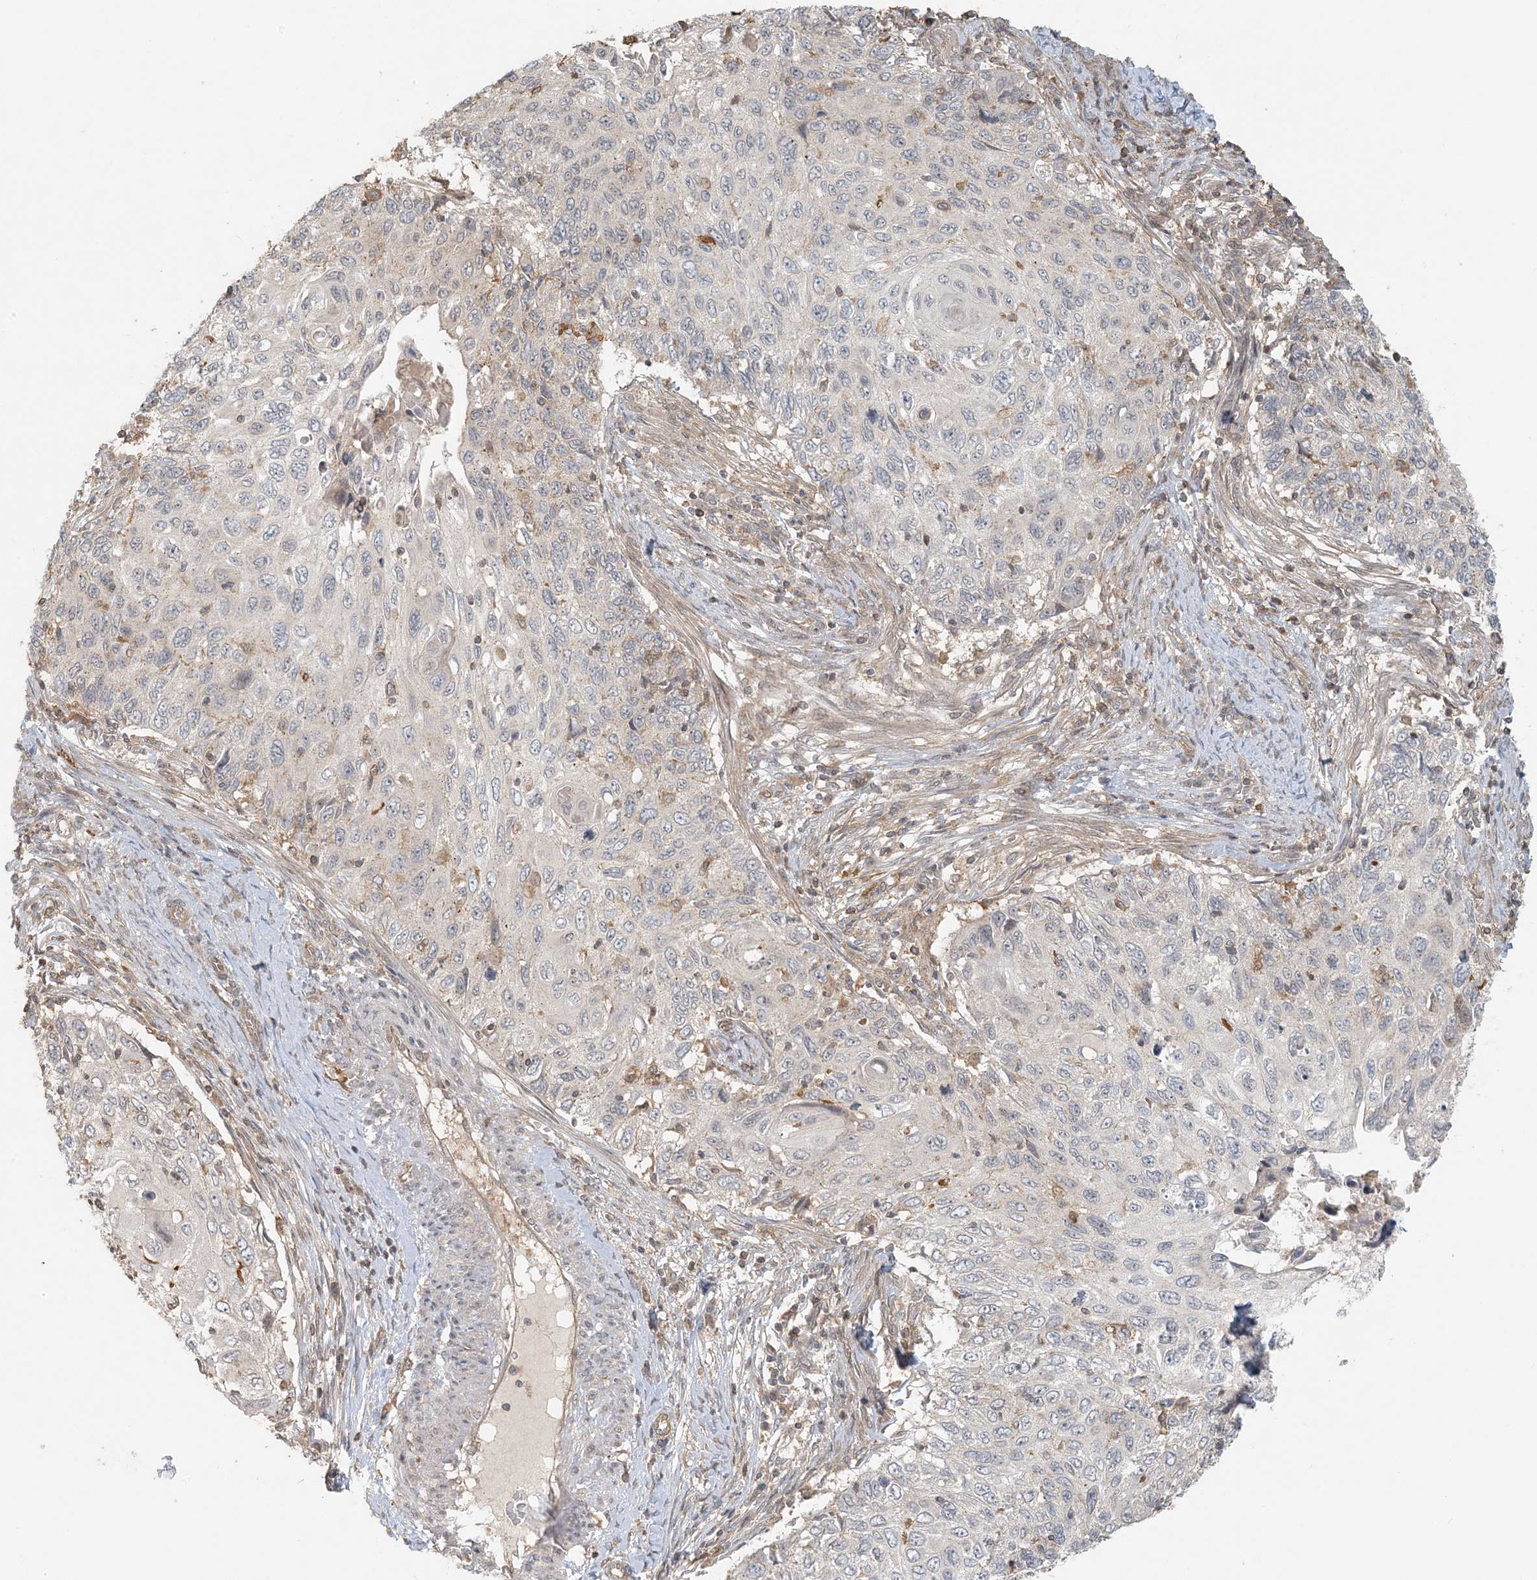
{"staining": {"intensity": "negative", "quantity": "none", "location": "none"}, "tissue": "cervical cancer", "cell_type": "Tumor cells", "image_type": "cancer", "snomed": [{"axis": "morphology", "description": "Squamous cell carcinoma, NOS"}, {"axis": "topography", "description": "Cervix"}], "caption": "High magnification brightfield microscopy of cervical squamous cell carcinoma stained with DAB (3,3'-diaminobenzidine) (brown) and counterstained with hematoxylin (blue): tumor cells show no significant staining.", "gene": "OBI1", "patient": {"sex": "female", "age": 70}}